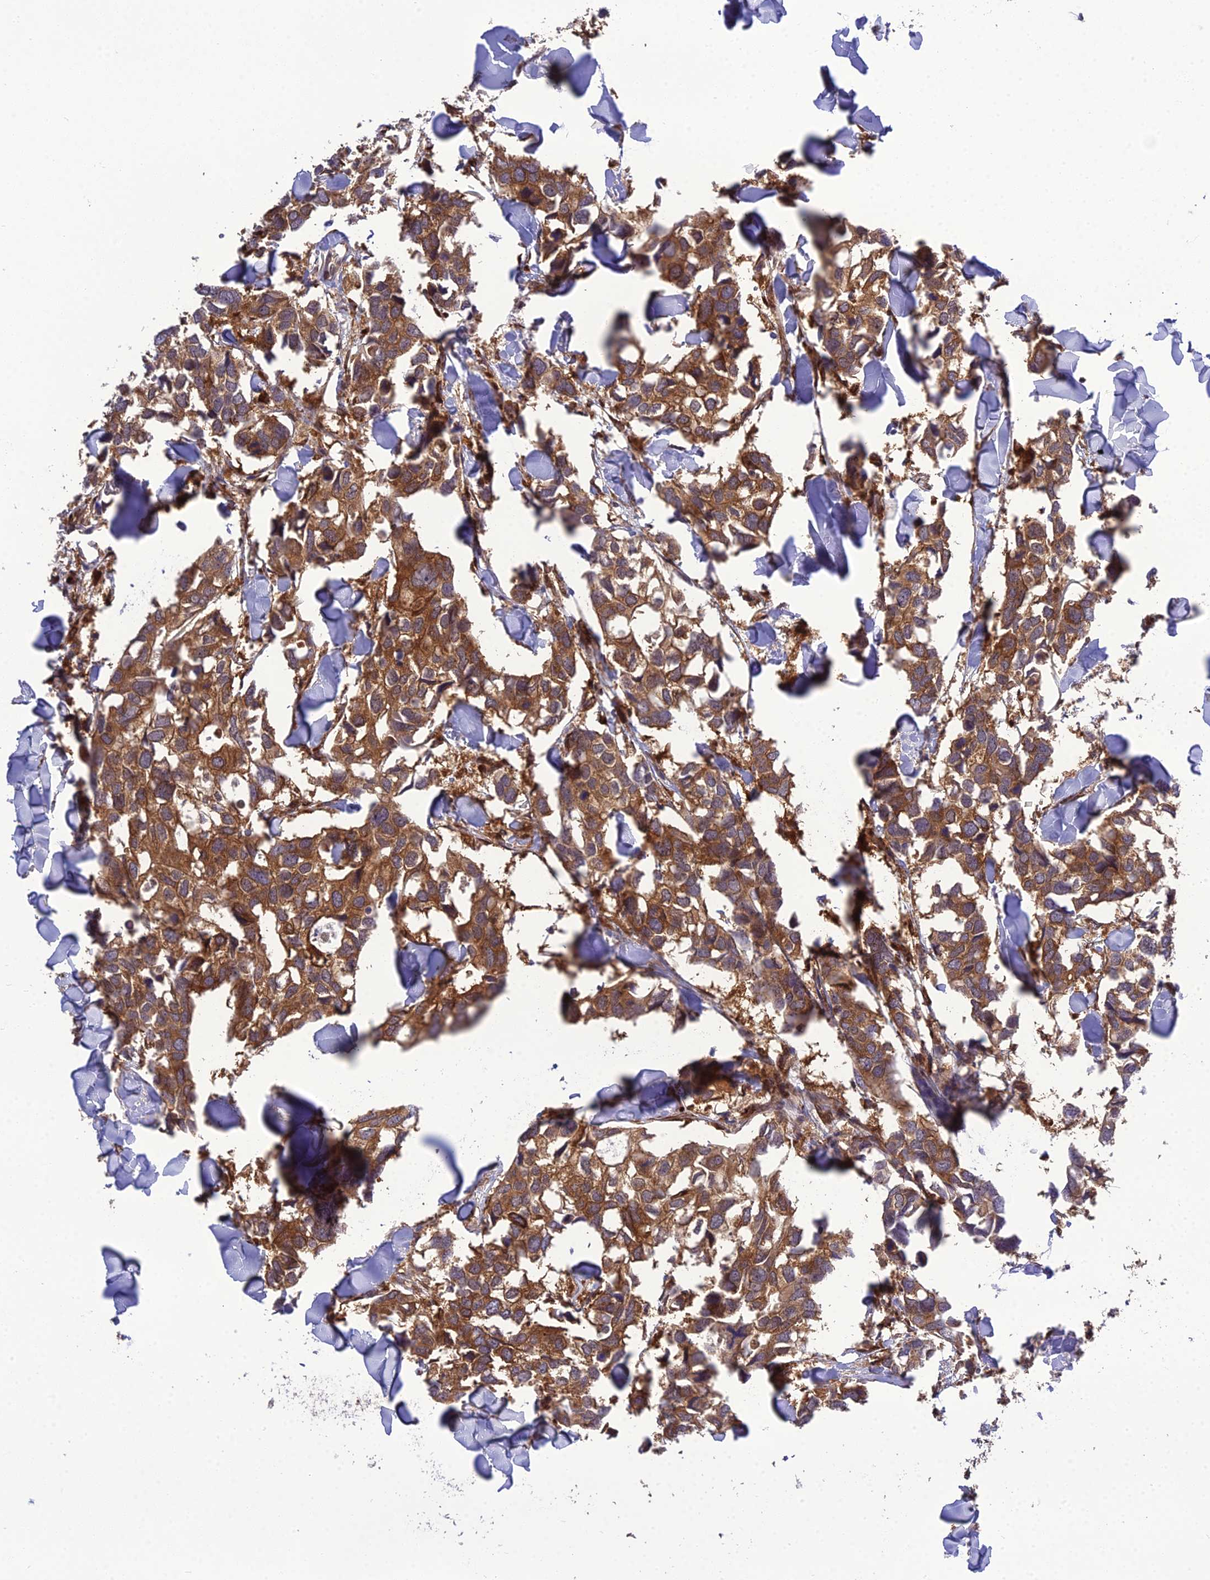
{"staining": {"intensity": "strong", "quantity": ">75%", "location": "cytoplasmic/membranous"}, "tissue": "breast cancer", "cell_type": "Tumor cells", "image_type": "cancer", "snomed": [{"axis": "morphology", "description": "Duct carcinoma"}, {"axis": "topography", "description": "Breast"}], "caption": "Approximately >75% of tumor cells in human breast cancer show strong cytoplasmic/membranous protein positivity as visualized by brown immunohistochemical staining.", "gene": "DHCR7", "patient": {"sex": "female", "age": 83}}